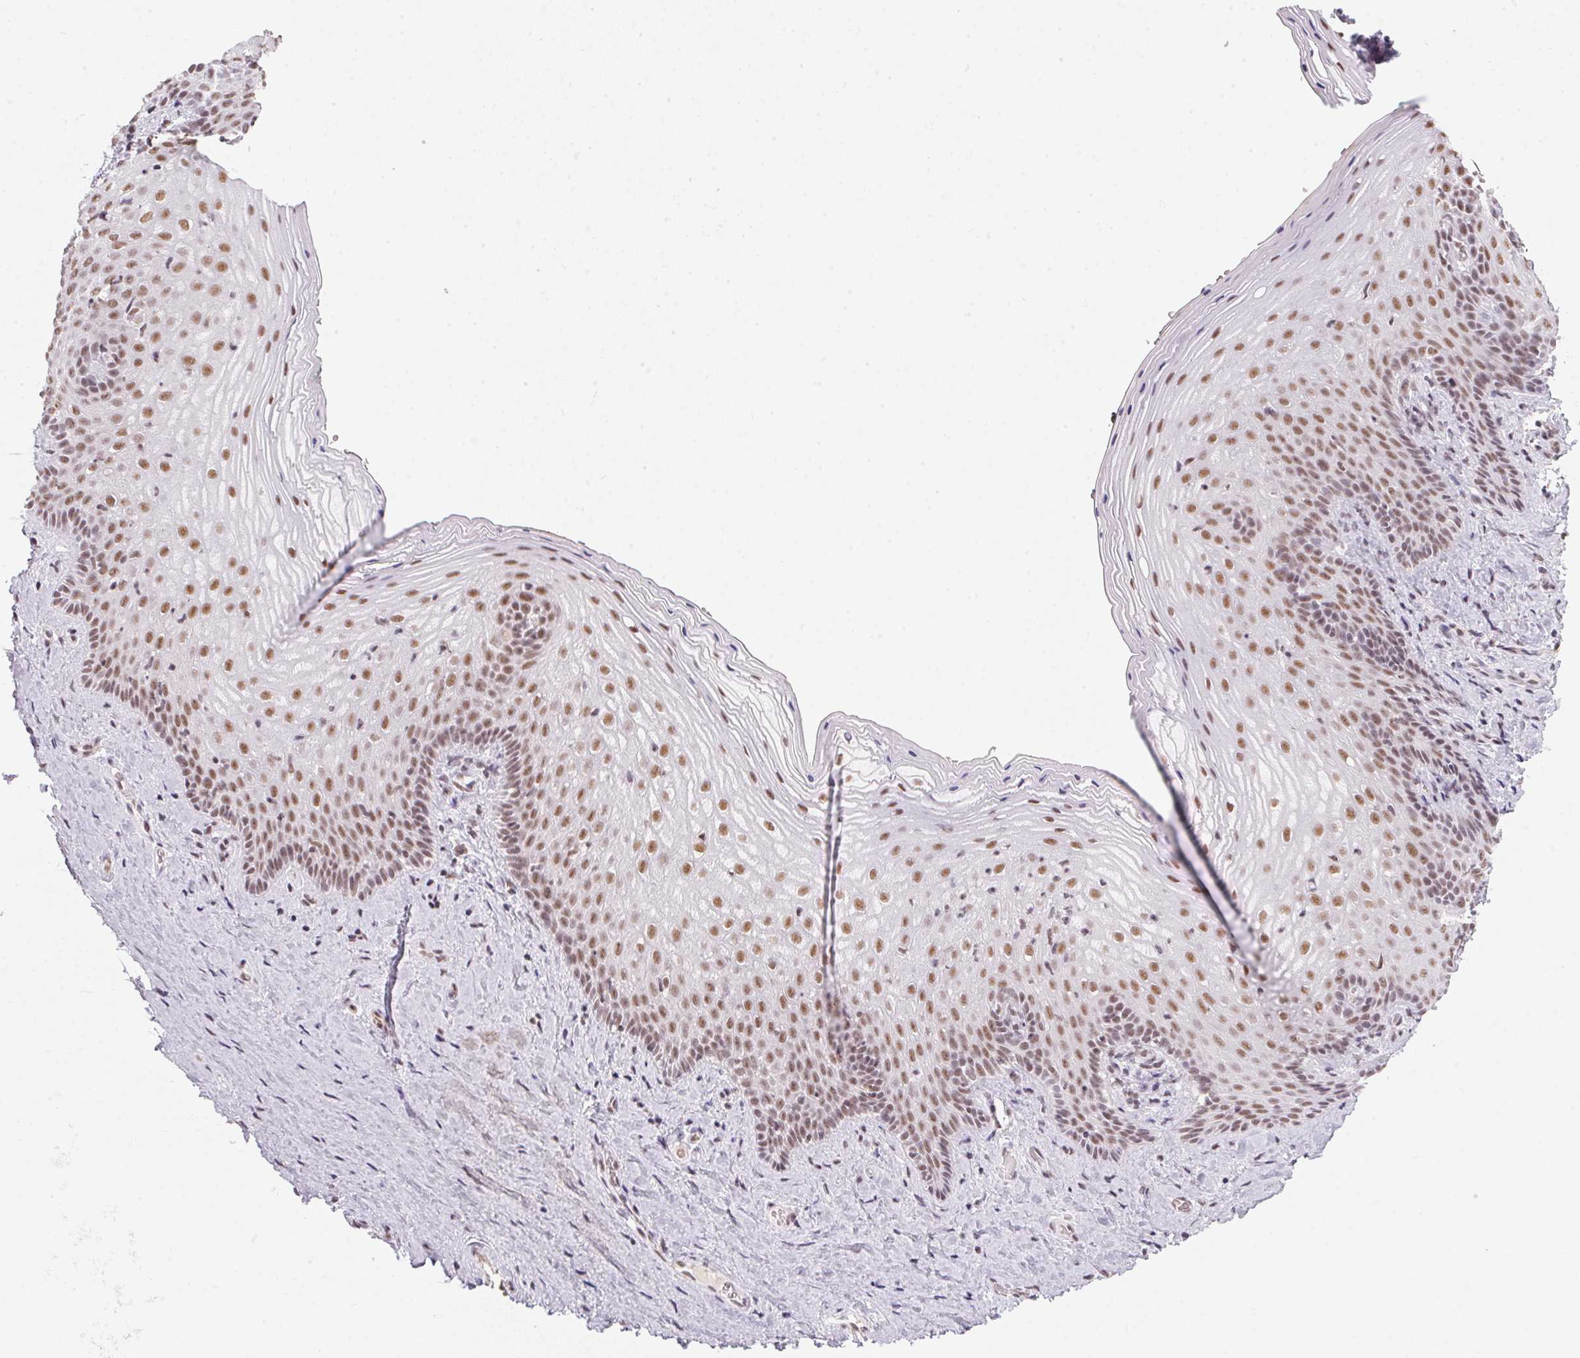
{"staining": {"intensity": "moderate", "quantity": "25%-75%", "location": "nuclear"}, "tissue": "vagina", "cell_type": "Squamous epithelial cells", "image_type": "normal", "snomed": [{"axis": "morphology", "description": "Normal tissue, NOS"}, {"axis": "topography", "description": "Vagina"}], "caption": "Protein staining by immunohistochemistry displays moderate nuclear expression in about 25%-75% of squamous epithelial cells in unremarkable vagina.", "gene": "SRSF7", "patient": {"sex": "female", "age": 45}}